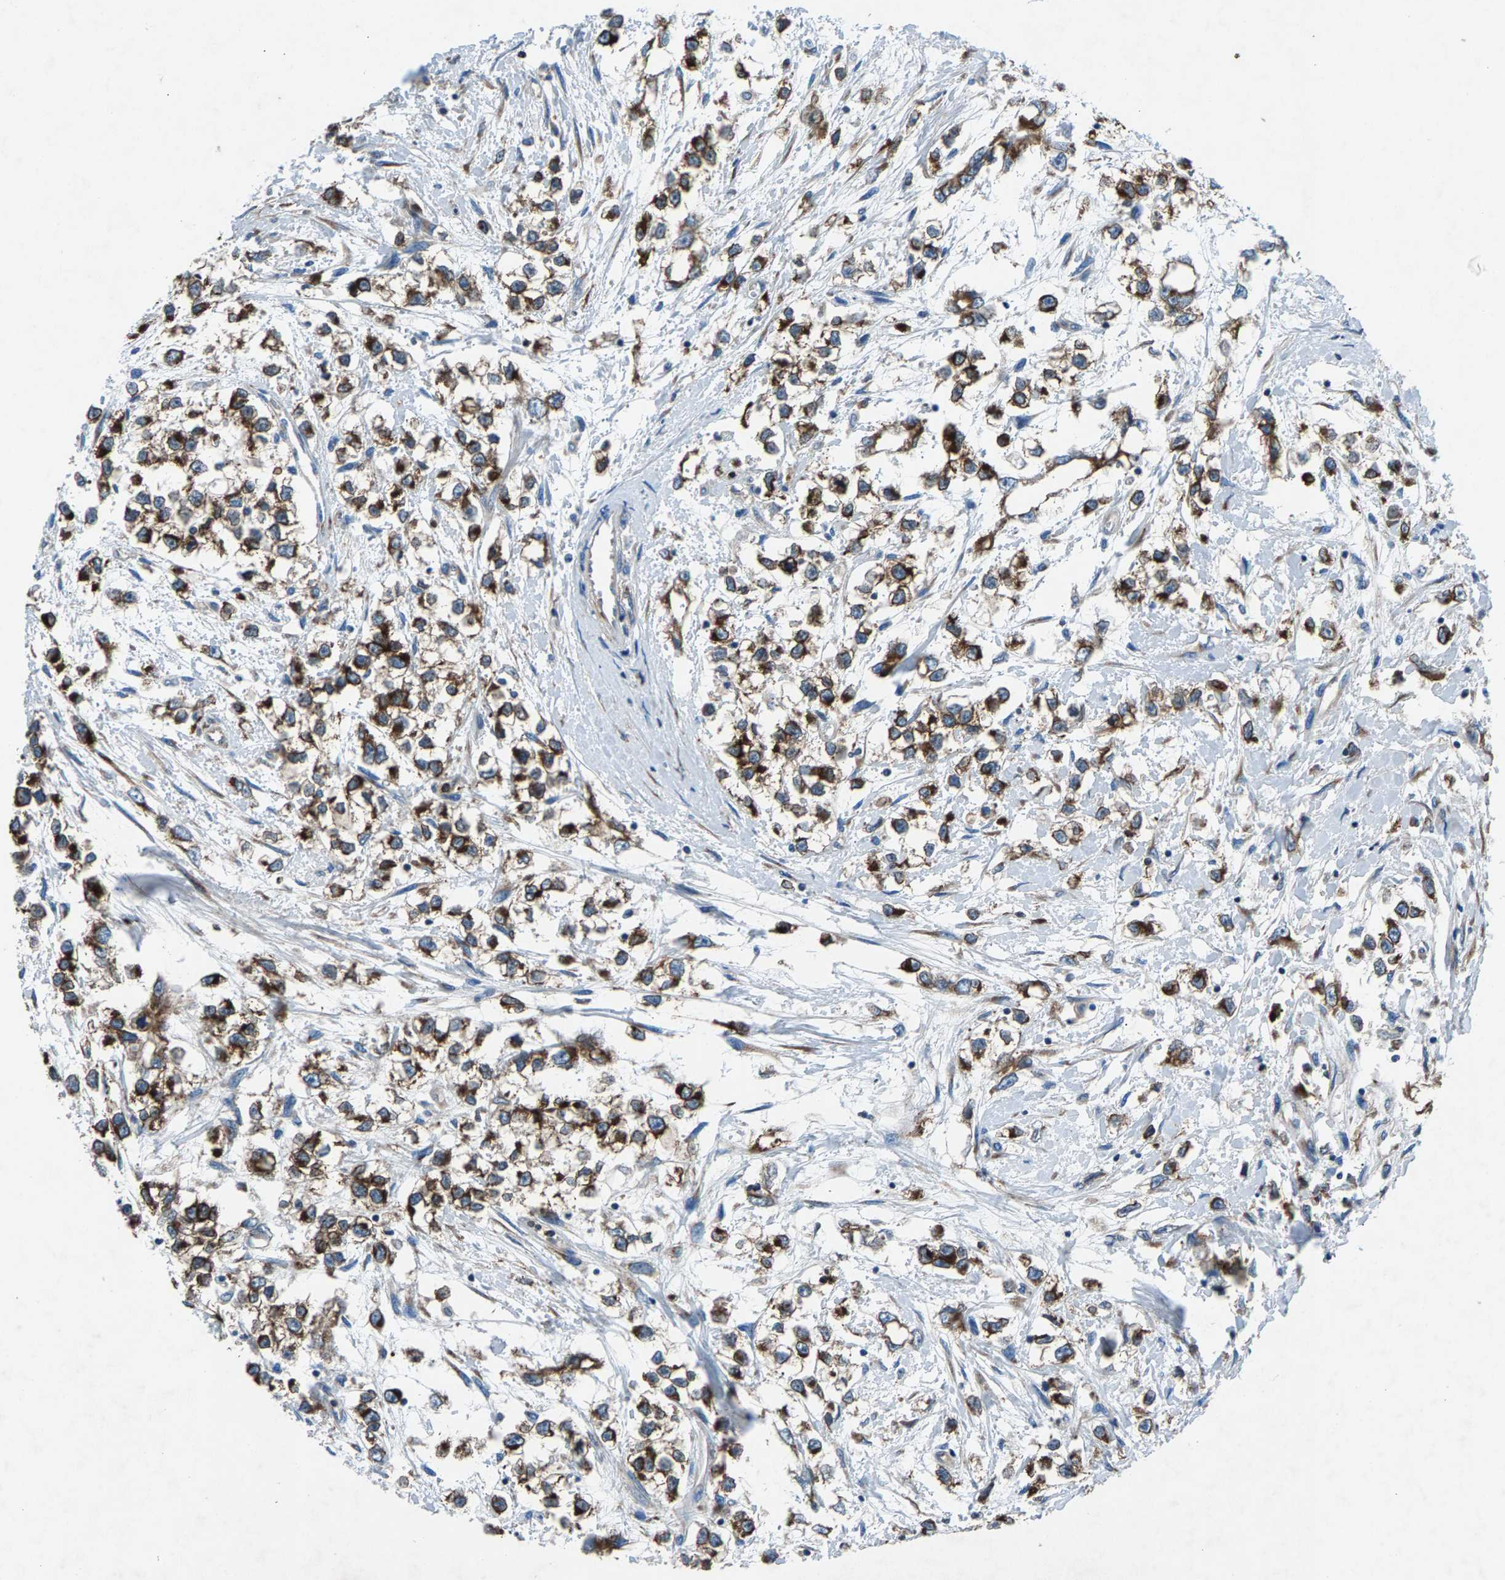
{"staining": {"intensity": "strong", "quantity": ">75%", "location": "cytoplasmic/membranous"}, "tissue": "testis cancer", "cell_type": "Tumor cells", "image_type": "cancer", "snomed": [{"axis": "morphology", "description": "Seminoma, NOS"}, {"axis": "morphology", "description": "Carcinoma, Embryonal, NOS"}, {"axis": "topography", "description": "Testis"}], "caption": "Immunohistochemistry (IHC) photomicrograph of neoplastic tissue: human seminoma (testis) stained using immunohistochemistry shows high levels of strong protein expression localized specifically in the cytoplasmic/membranous of tumor cells, appearing as a cytoplasmic/membranous brown color.", "gene": "LPCAT1", "patient": {"sex": "male", "age": 51}}